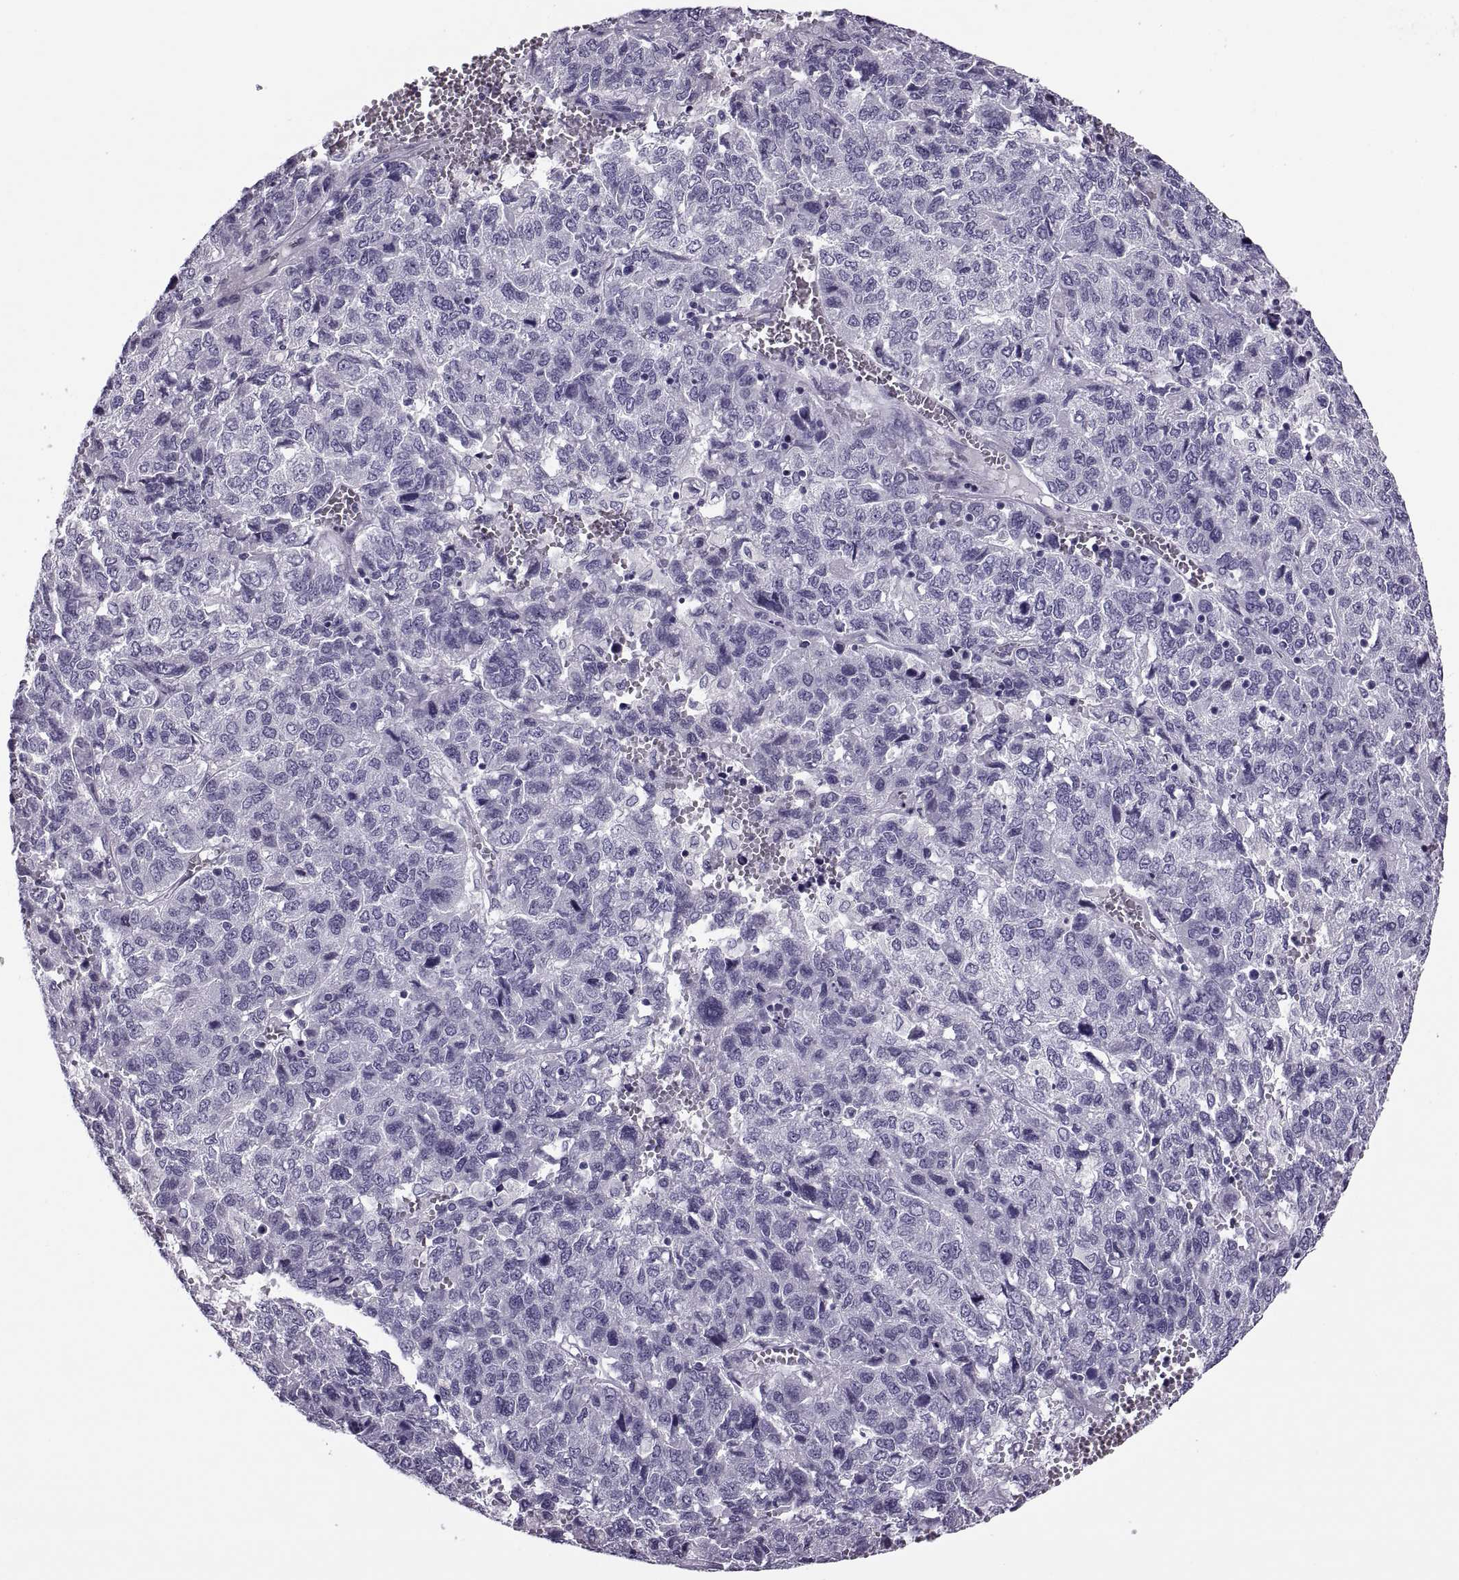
{"staining": {"intensity": "negative", "quantity": "none", "location": "none"}, "tissue": "liver cancer", "cell_type": "Tumor cells", "image_type": "cancer", "snomed": [{"axis": "morphology", "description": "Carcinoma, Hepatocellular, NOS"}, {"axis": "topography", "description": "Liver"}], "caption": "Protein analysis of liver hepatocellular carcinoma exhibits no significant expression in tumor cells.", "gene": "FAM24A", "patient": {"sex": "male", "age": 69}}